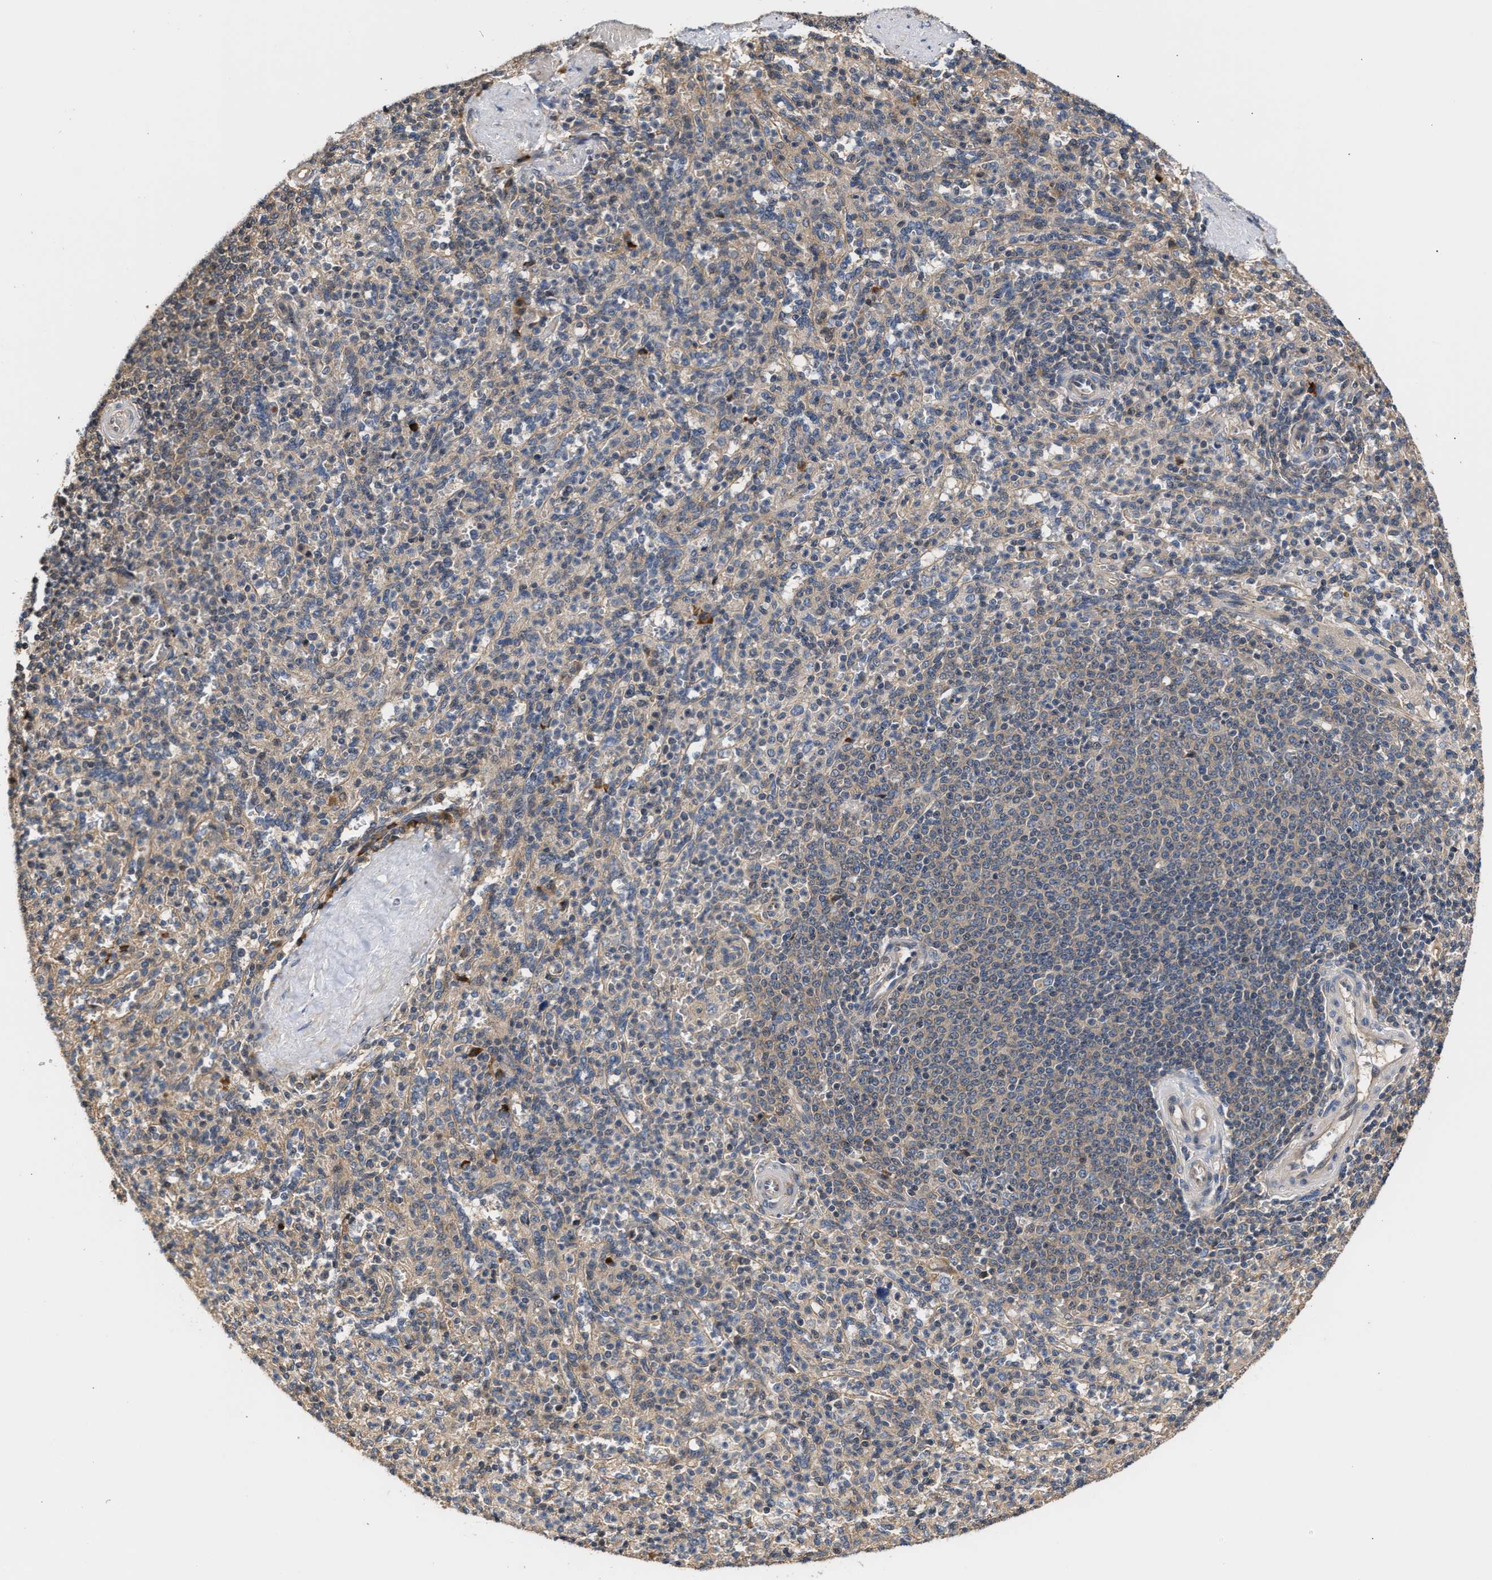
{"staining": {"intensity": "weak", "quantity": "<25%", "location": "cytoplasmic/membranous"}, "tissue": "spleen", "cell_type": "Cells in red pulp", "image_type": "normal", "snomed": [{"axis": "morphology", "description": "Normal tissue, NOS"}, {"axis": "topography", "description": "Spleen"}], "caption": "The photomicrograph shows no significant expression in cells in red pulp of spleen.", "gene": "CLIP2", "patient": {"sex": "male", "age": 36}}